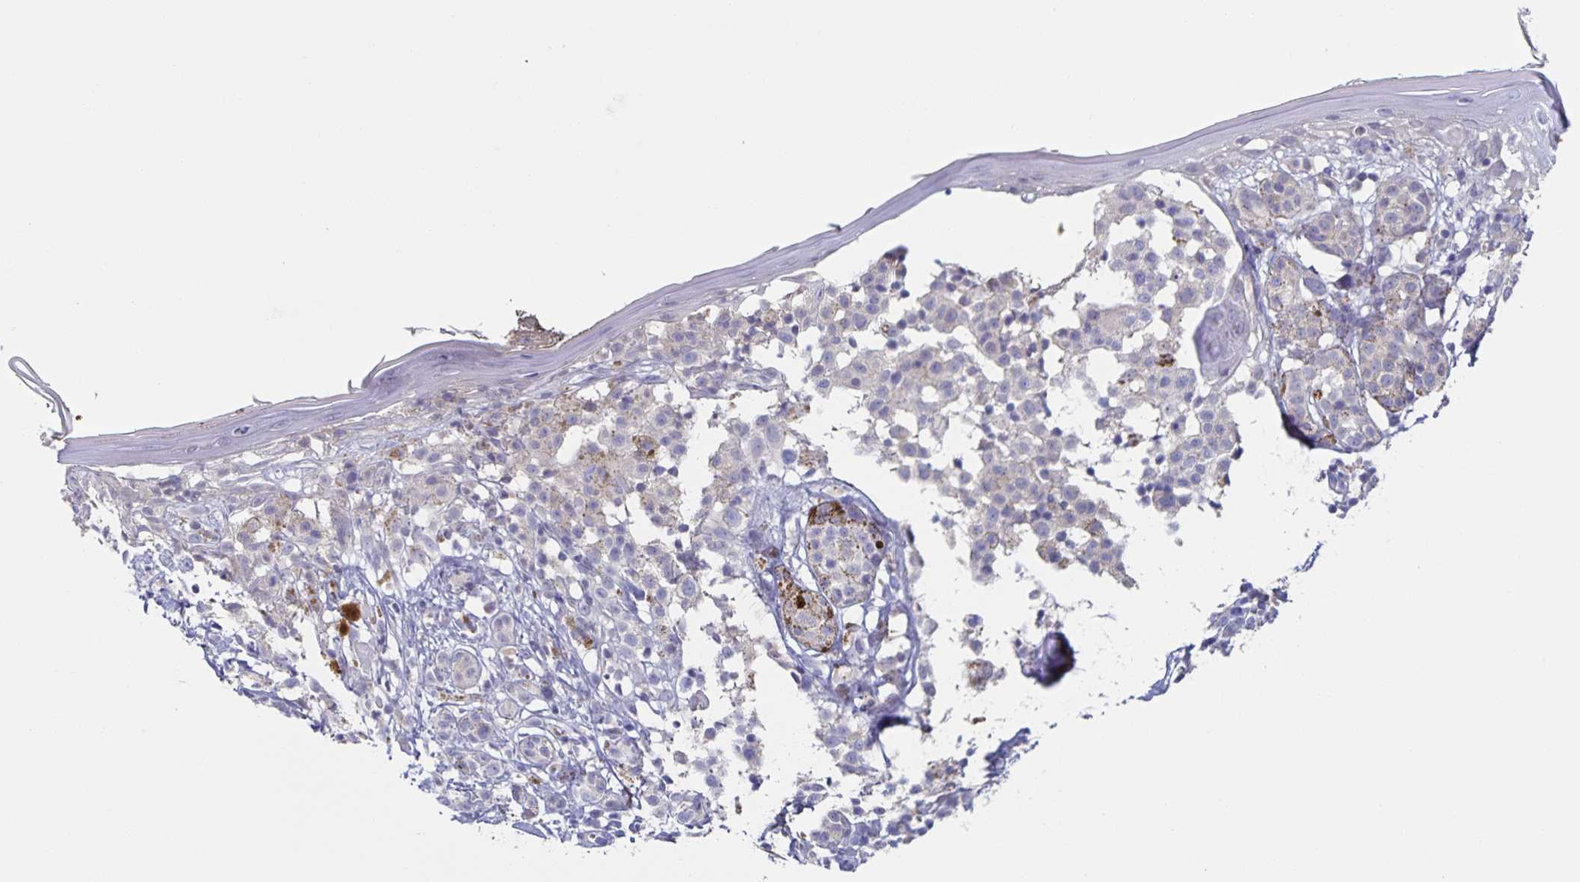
{"staining": {"intensity": "negative", "quantity": "none", "location": "none"}, "tissue": "skin", "cell_type": "Fibroblasts", "image_type": "normal", "snomed": [{"axis": "morphology", "description": "Normal tissue, NOS"}, {"axis": "topography", "description": "Skin"}], "caption": "DAB immunohistochemical staining of normal skin displays no significant positivity in fibroblasts. (DAB immunohistochemistry (IHC) visualized using brightfield microscopy, high magnification).", "gene": "RPL36A", "patient": {"sex": "female", "age": 34}}